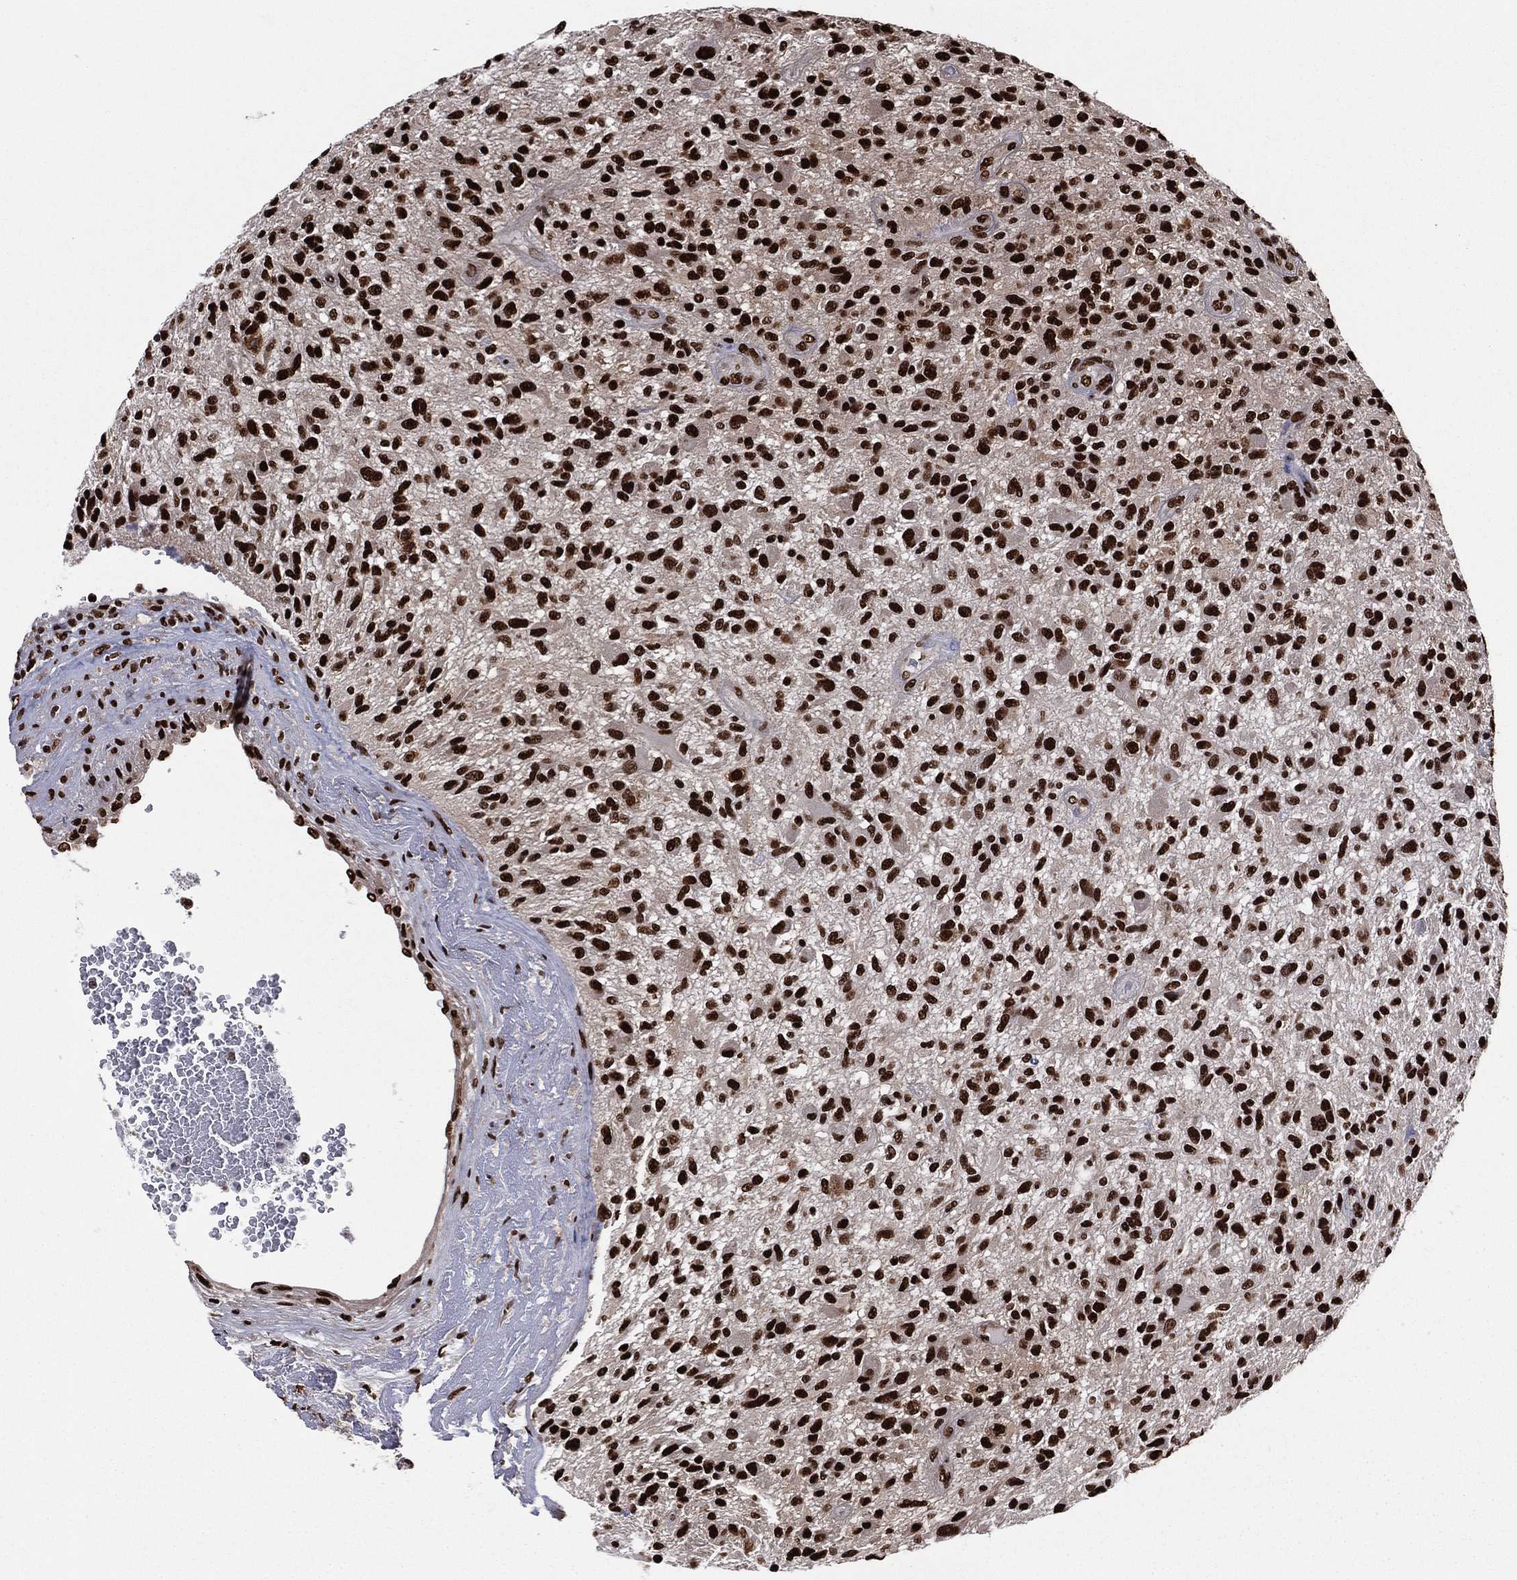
{"staining": {"intensity": "strong", "quantity": ">75%", "location": "nuclear"}, "tissue": "glioma", "cell_type": "Tumor cells", "image_type": "cancer", "snomed": [{"axis": "morphology", "description": "Glioma, malignant, High grade"}, {"axis": "topography", "description": "Brain"}], "caption": "A high-resolution photomicrograph shows IHC staining of glioma, which exhibits strong nuclear staining in about >75% of tumor cells.", "gene": "TP53BP1", "patient": {"sex": "male", "age": 47}}